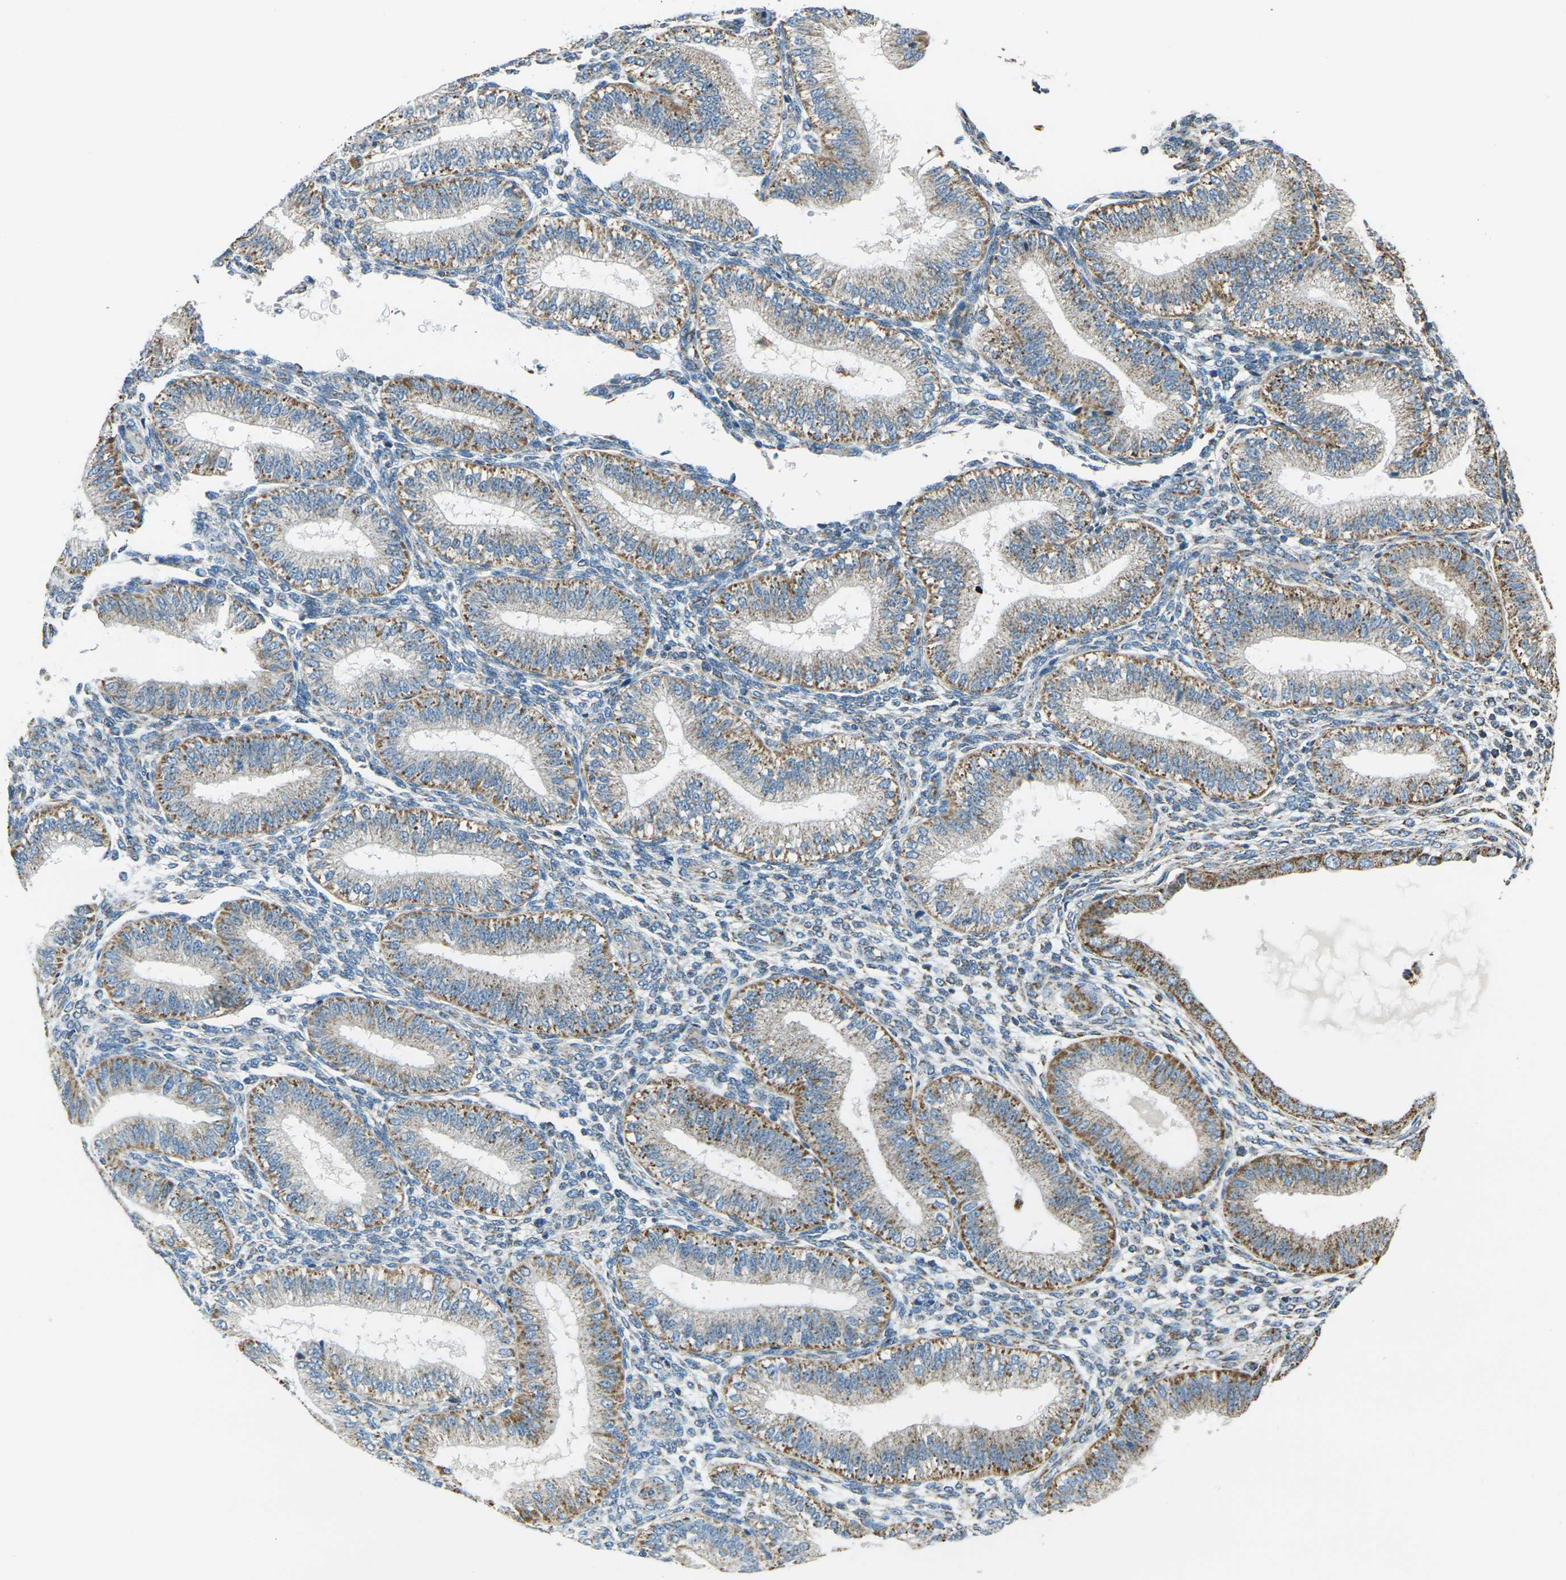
{"staining": {"intensity": "weak", "quantity": "<25%", "location": "cytoplasmic/membranous"}, "tissue": "endometrium", "cell_type": "Cells in endometrial stroma", "image_type": "normal", "snomed": [{"axis": "morphology", "description": "Normal tissue, NOS"}, {"axis": "topography", "description": "Endometrium"}], "caption": "Immunohistochemistry (IHC) histopathology image of unremarkable endometrium: endometrium stained with DAB (3,3'-diaminobenzidine) shows no significant protein staining in cells in endometrial stroma. (DAB (3,3'-diaminobenzidine) IHC visualized using brightfield microscopy, high magnification).", "gene": "IRF3", "patient": {"sex": "female", "age": 39}}